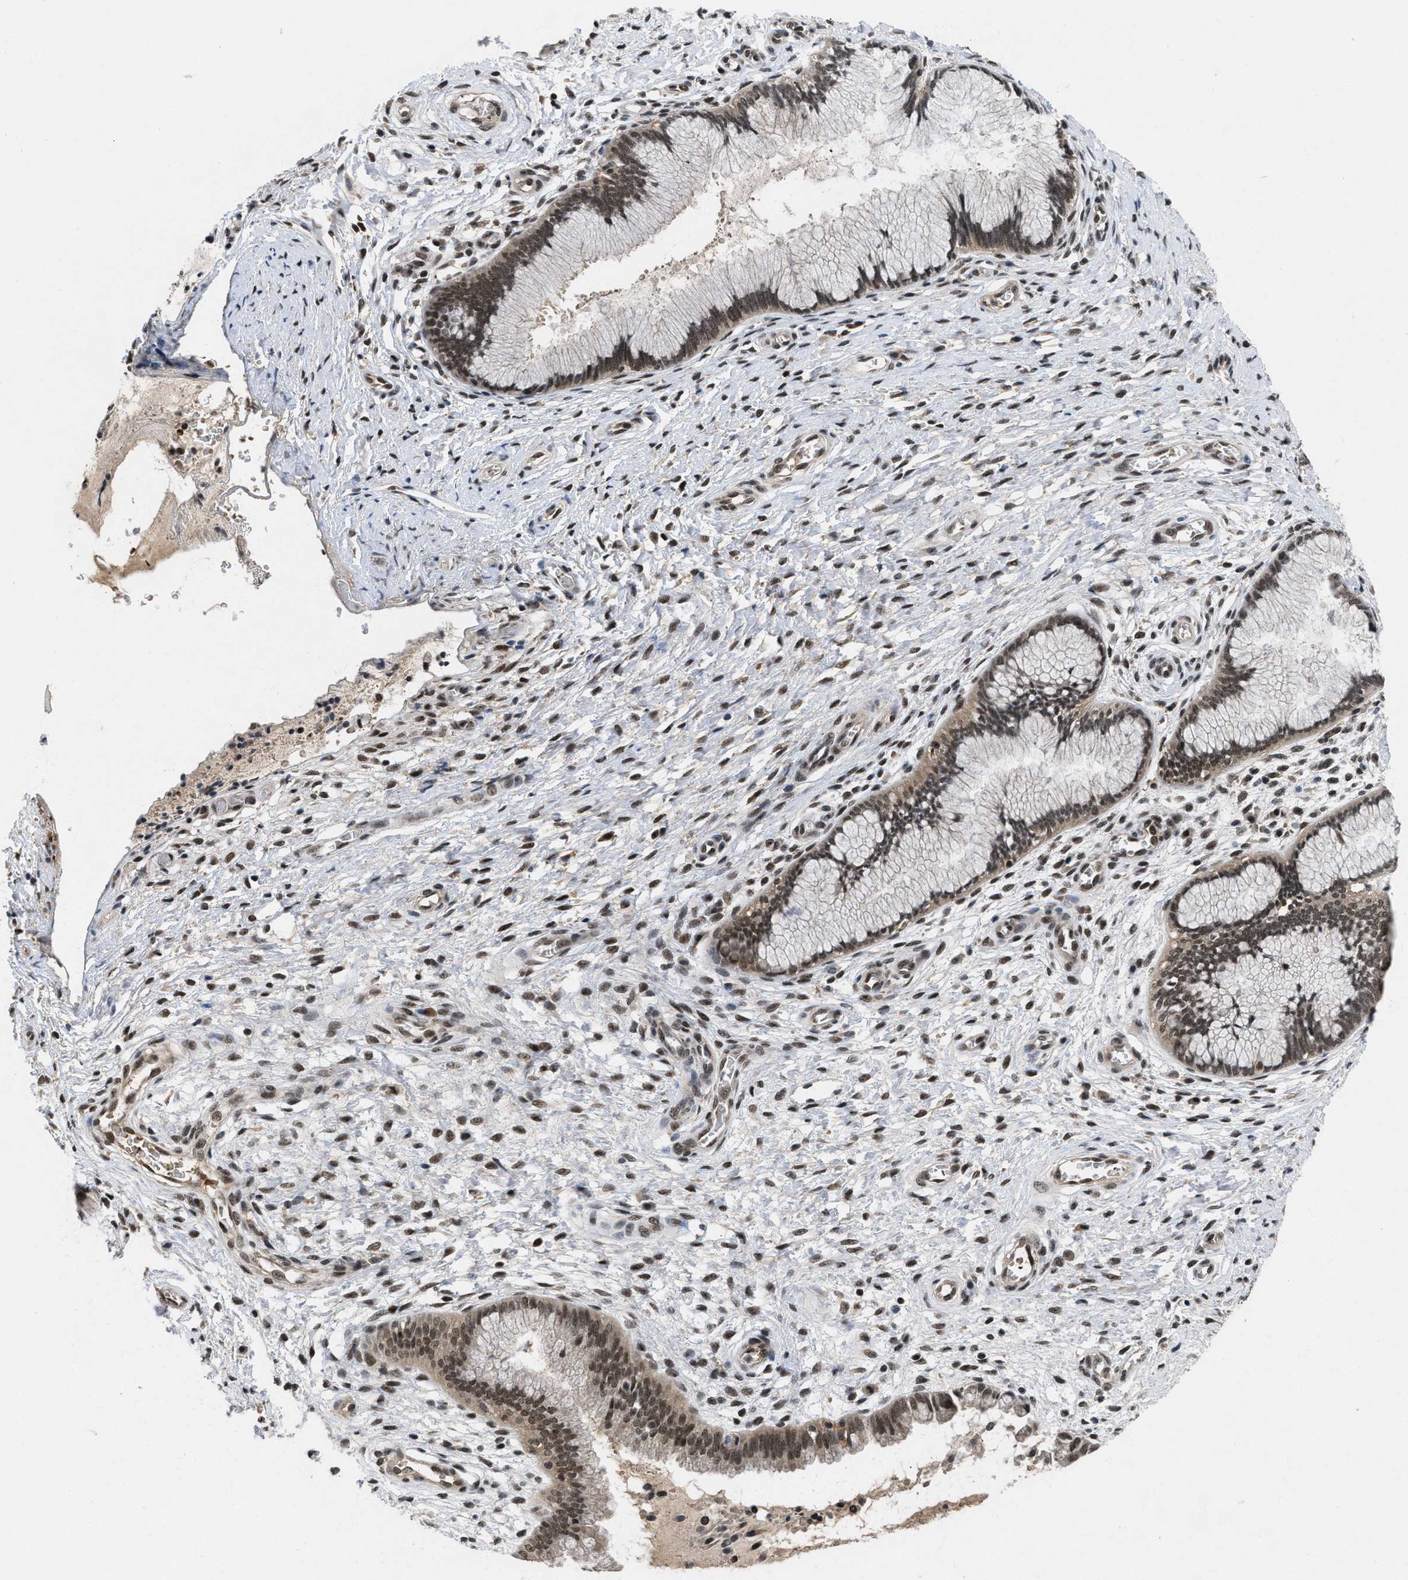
{"staining": {"intensity": "moderate", "quantity": ">75%", "location": "nuclear"}, "tissue": "cervix", "cell_type": "Glandular cells", "image_type": "normal", "snomed": [{"axis": "morphology", "description": "Normal tissue, NOS"}, {"axis": "topography", "description": "Cervix"}], "caption": "A photomicrograph showing moderate nuclear staining in approximately >75% of glandular cells in benign cervix, as visualized by brown immunohistochemical staining.", "gene": "ZNF346", "patient": {"sex": "female", "age": 55}}